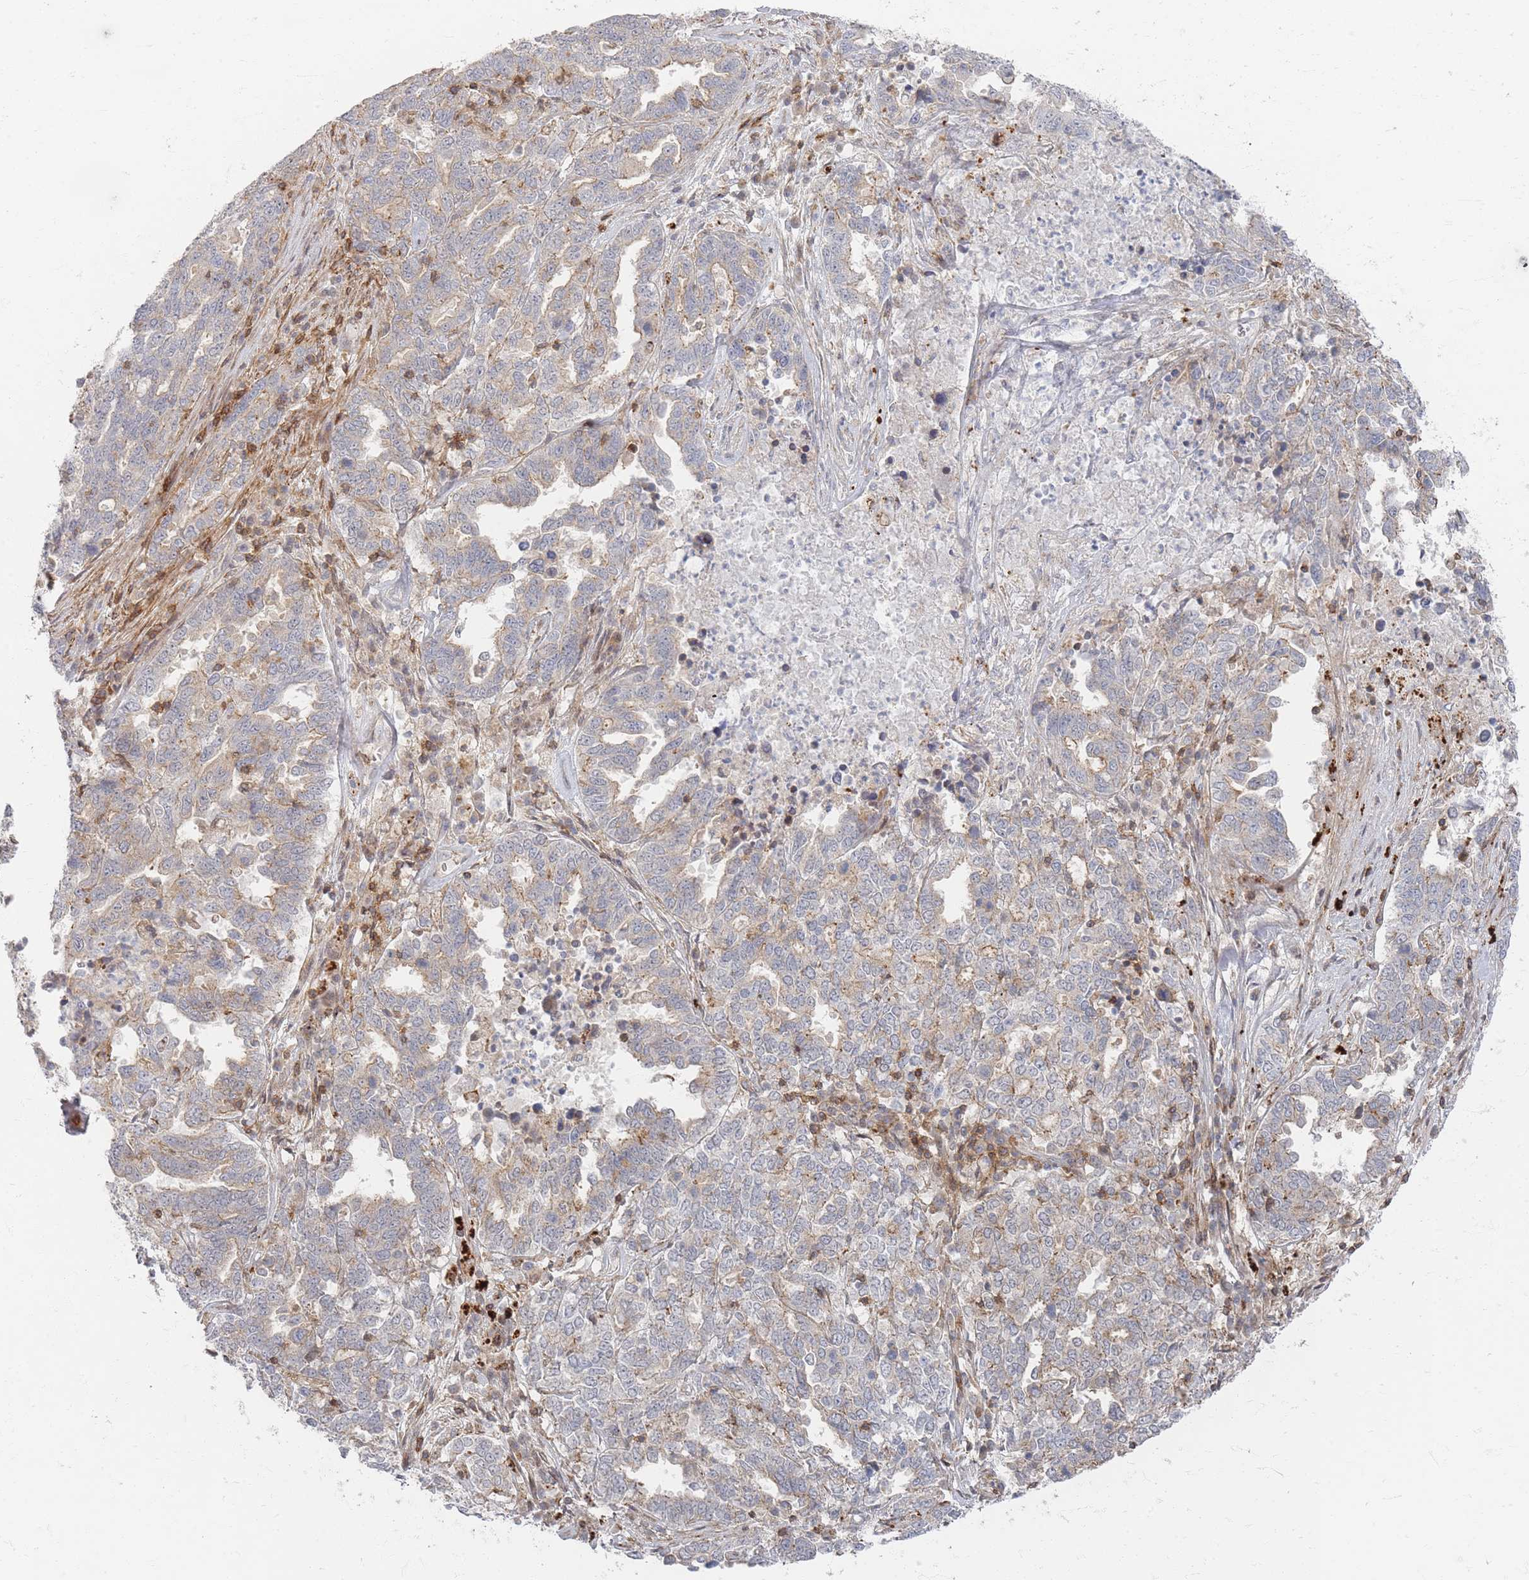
{"staining": {"intensity": "weak", "quantity": "25%-75%", "location": "cytoplasmic/membranous"}, "tissue": "ovarian cancer", "cell_type": "Tumor cells", "image_type": "cancer", "snomed": [{"axis": "morphology", "description": "Carcinoma, endometroid"}, {"axis": "topography", "description": "Ovary"}], "caption": "Weak cytoplasmic/membranous expression is identified in about 25%-75% of tumor cells in ovarian cancer (endometroid carcinoma).", "gene": "ZNF852", "patient": {"sex": "female", "age": 62}}